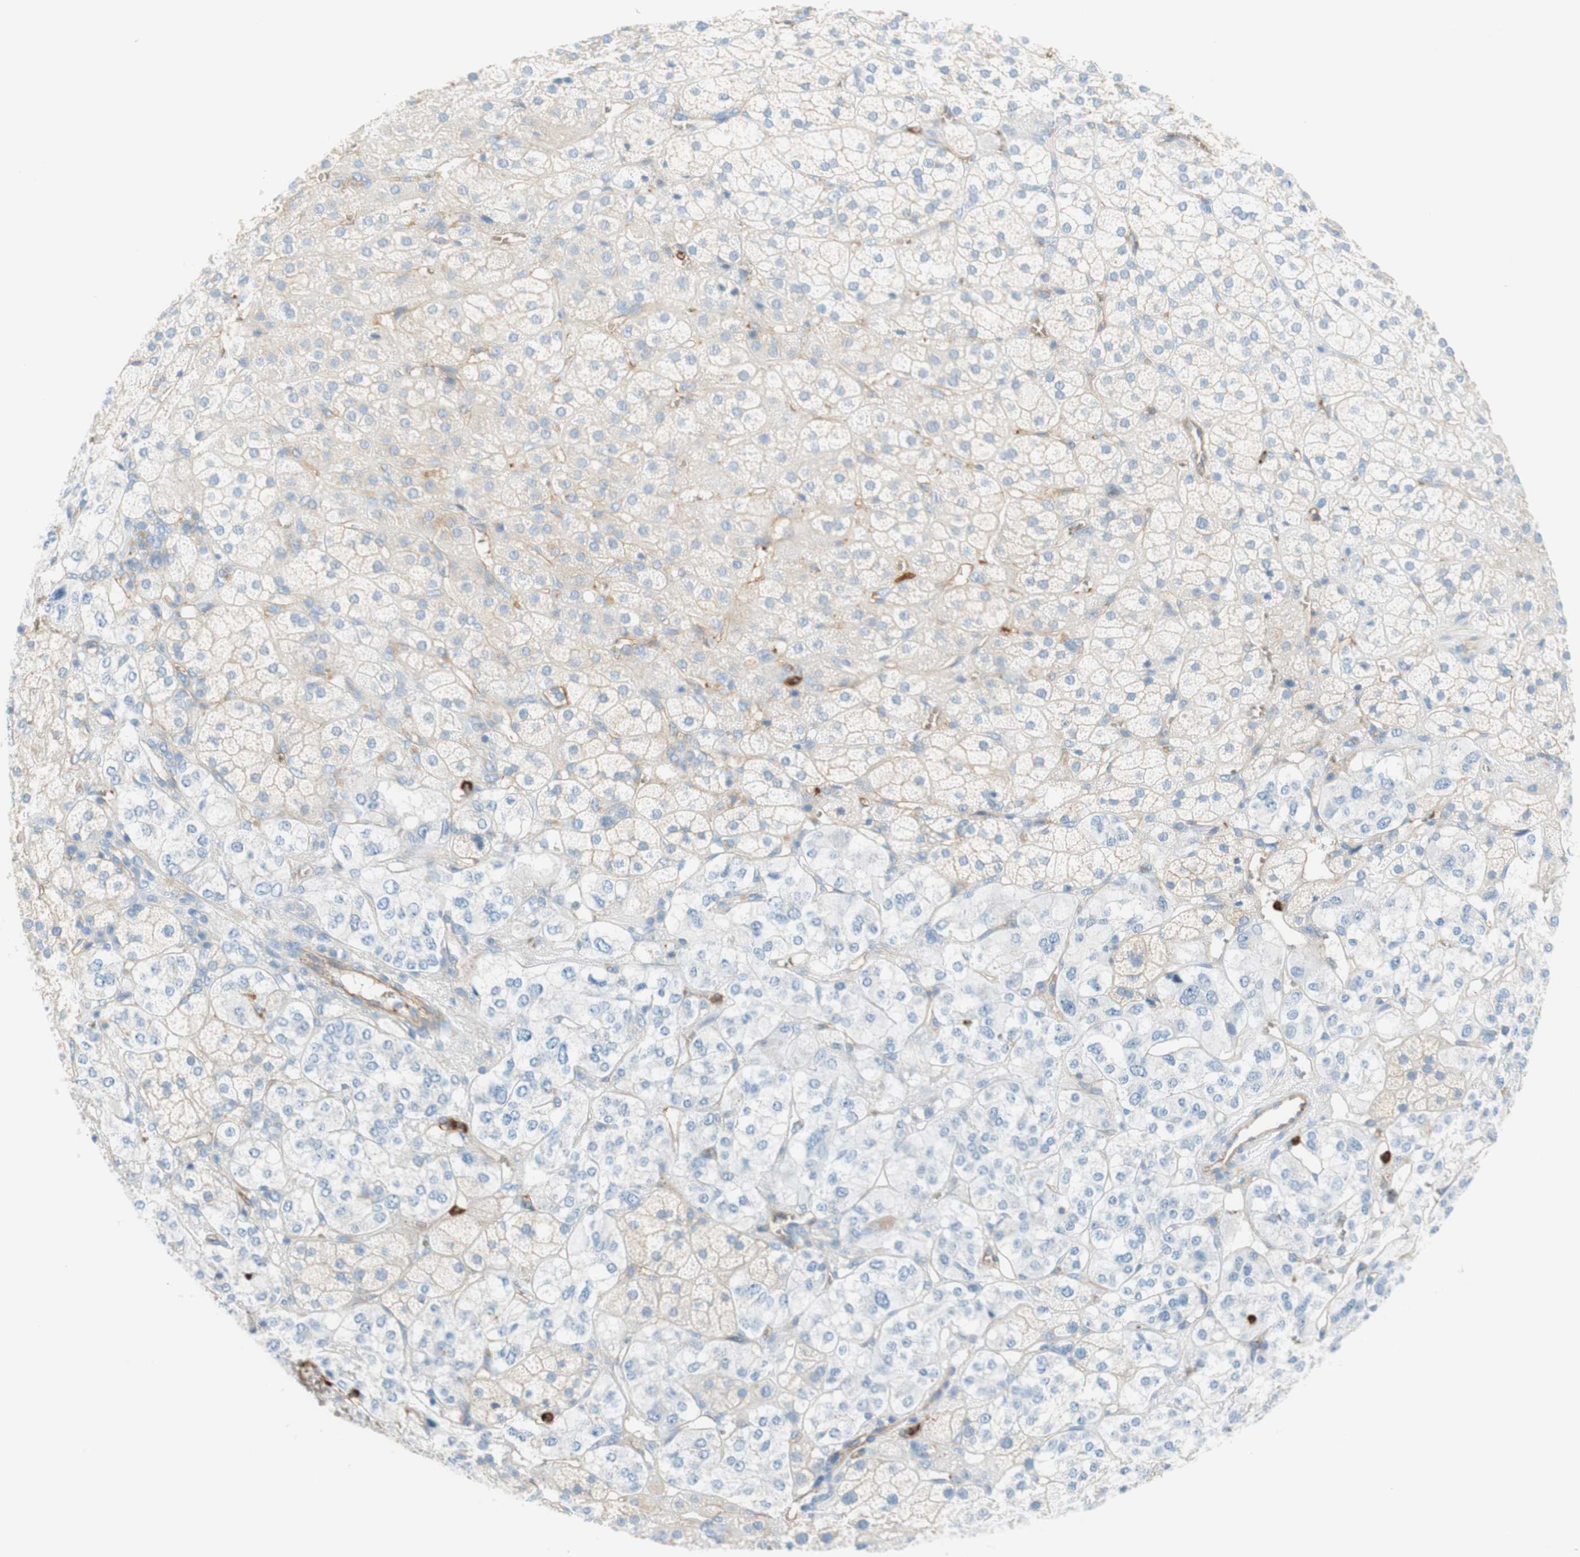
{"staining": {"intensity": "negative", "quantity": "none", "location": "none"}, "tissue": "adrenal gland", "cell_type": "Glandular cells", "image_type": "normal", "snomed": [{"axis": "morphology", "description": "Normal tissue, NOS"}, {"axis": "topography", "description": "Adrenal gland"}], "caption": "Glandular cells show no significant positivity in unremarkable adrenal gland. (DAB (3,3'-diaminobenzidine) IHC visualized using brightfield microscopy, high magnification).", "gene": "STOM", "patient": {"sex": "male", "age": 56}}